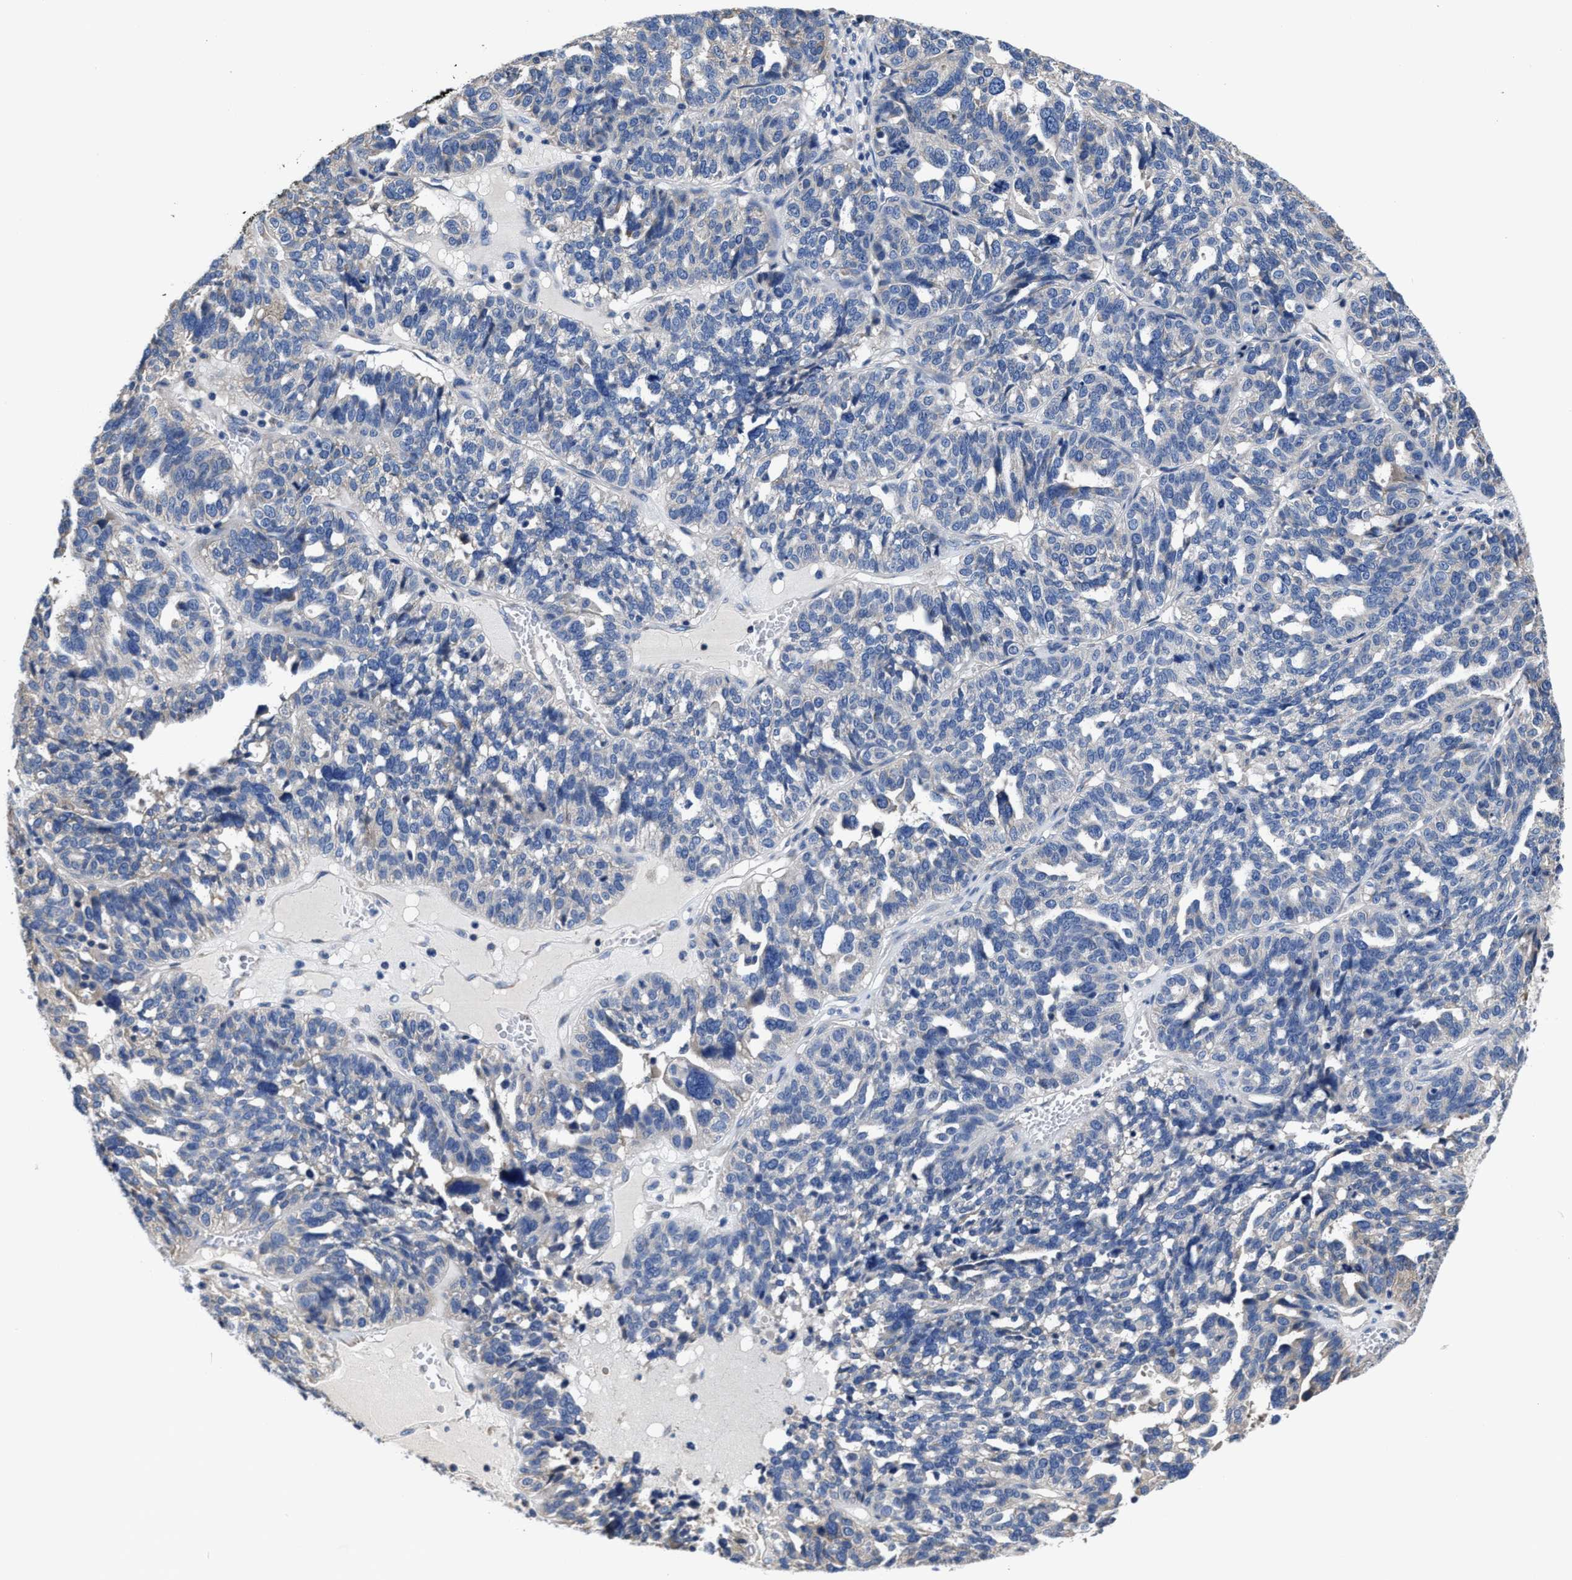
{"staining": {"intensity": "negative", "quantity": "none", "location": "none"}, "tissue": "ovarian cancer", "cell_type": "Tumor cells", "image_type": "cancer", "snomed": [{"axis": "morphology", "description": "Cystadenocarcinoma, serous, NOS"}, {"axis": "topography", "description": "Ovary"}], "caption": "The histopathology image exhibits no staining of tumor cells in ovarian serous cystadenocarcinoma. (Immunohistochemistry, brightfield microscopy, high magnification).", "gene": "SRPK2", "patient": {"sex": "female", "age": 59}}